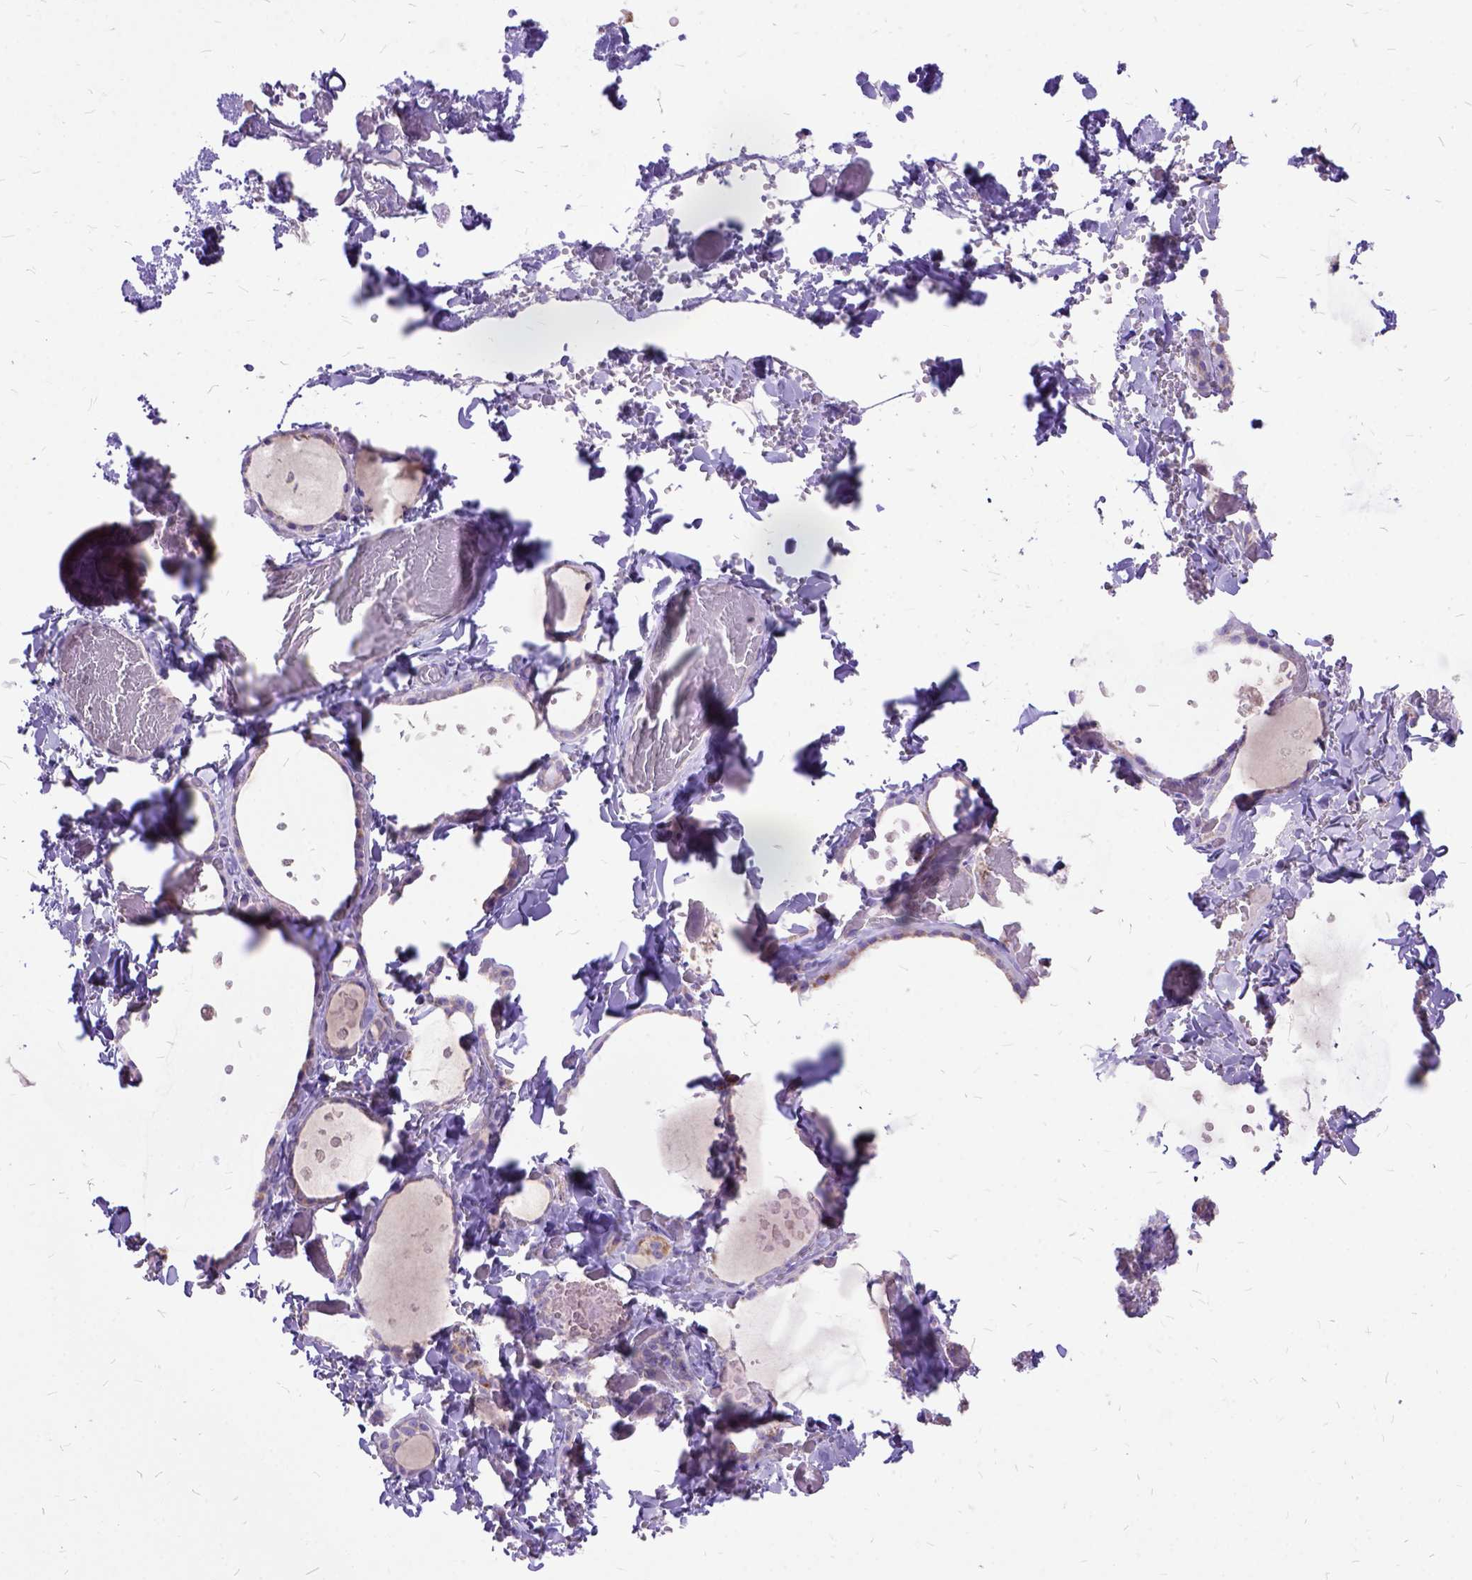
{"staining": {"intensity": "negative", "quantity": "none", "location": "none"}, "tissue": "thyroid gland", "cell_type": "Glandular cells", "image_type": "normal", "snomed": [{"axis": "morphology", "description": "Normal tissue, NOS"}, {"axis": "topography", "description": "Thyroid gland"}], "caption": "The histopathology image displays no significant expression in glandular cells of thyroid gland.", "gene": "CTAG2", "patient": {"sex": "female", "age": 36}}